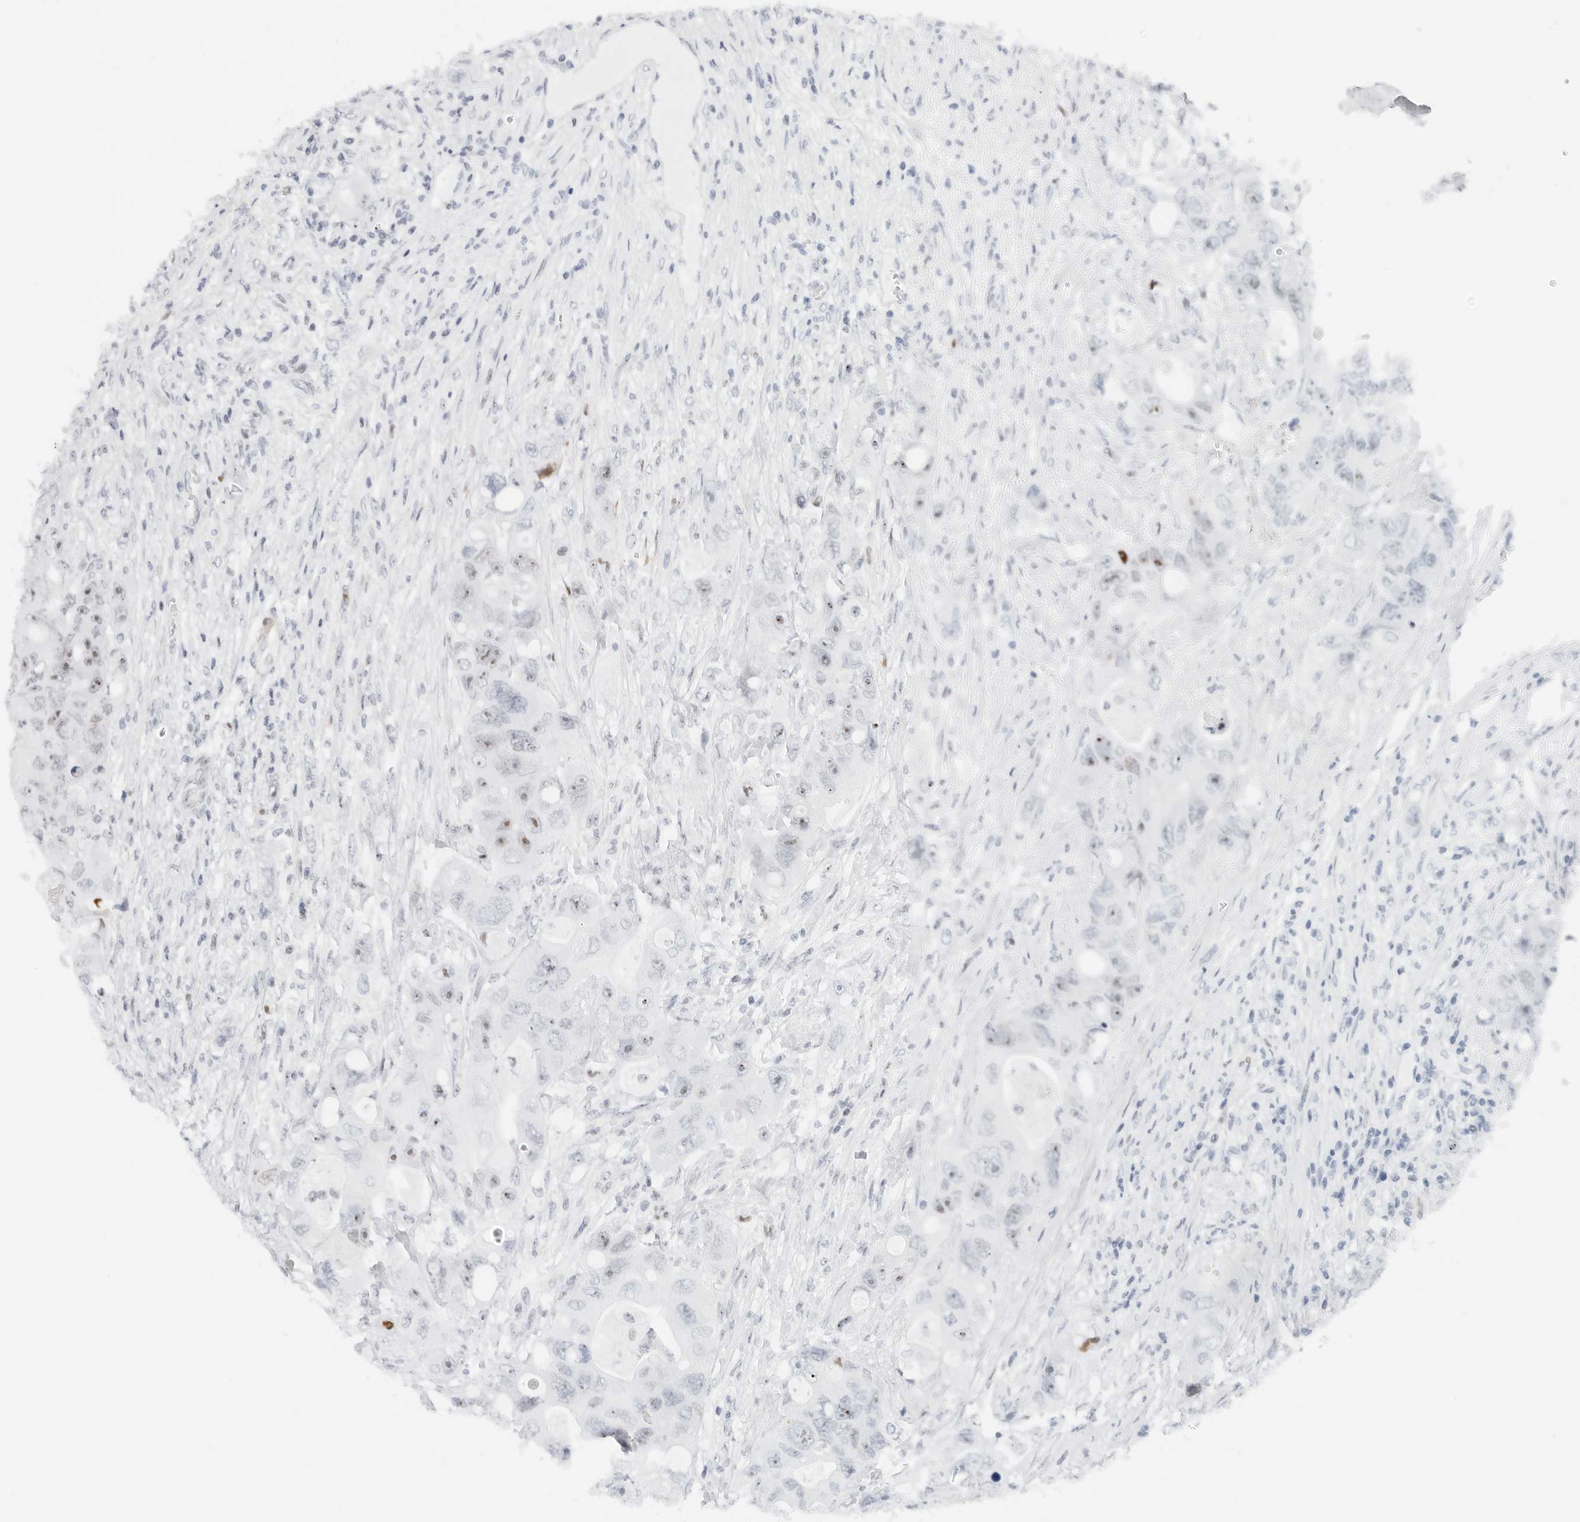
{"staining": {"intensity": "moderate", "quantity": "<25%", "location": "nuclear"}, "tissue": "colorectal cancer", "cell_type": "Tumor cells", "image_type": "cancer", "snomed": [{"axis": "morphology", "description": "Adenocarcinoma, NOS"}, {"axis": "topography", "description": "Colon"}], "caption": "IHC photomicrograph of colorectal cancer (adenocarcinoma) stained for a protein (brown), which displays low levels of moderate nuclear staining in approximately <25% of tumor cells.", "gene": "NTMT2", "patient": {"sex": "female", "age": 46}}